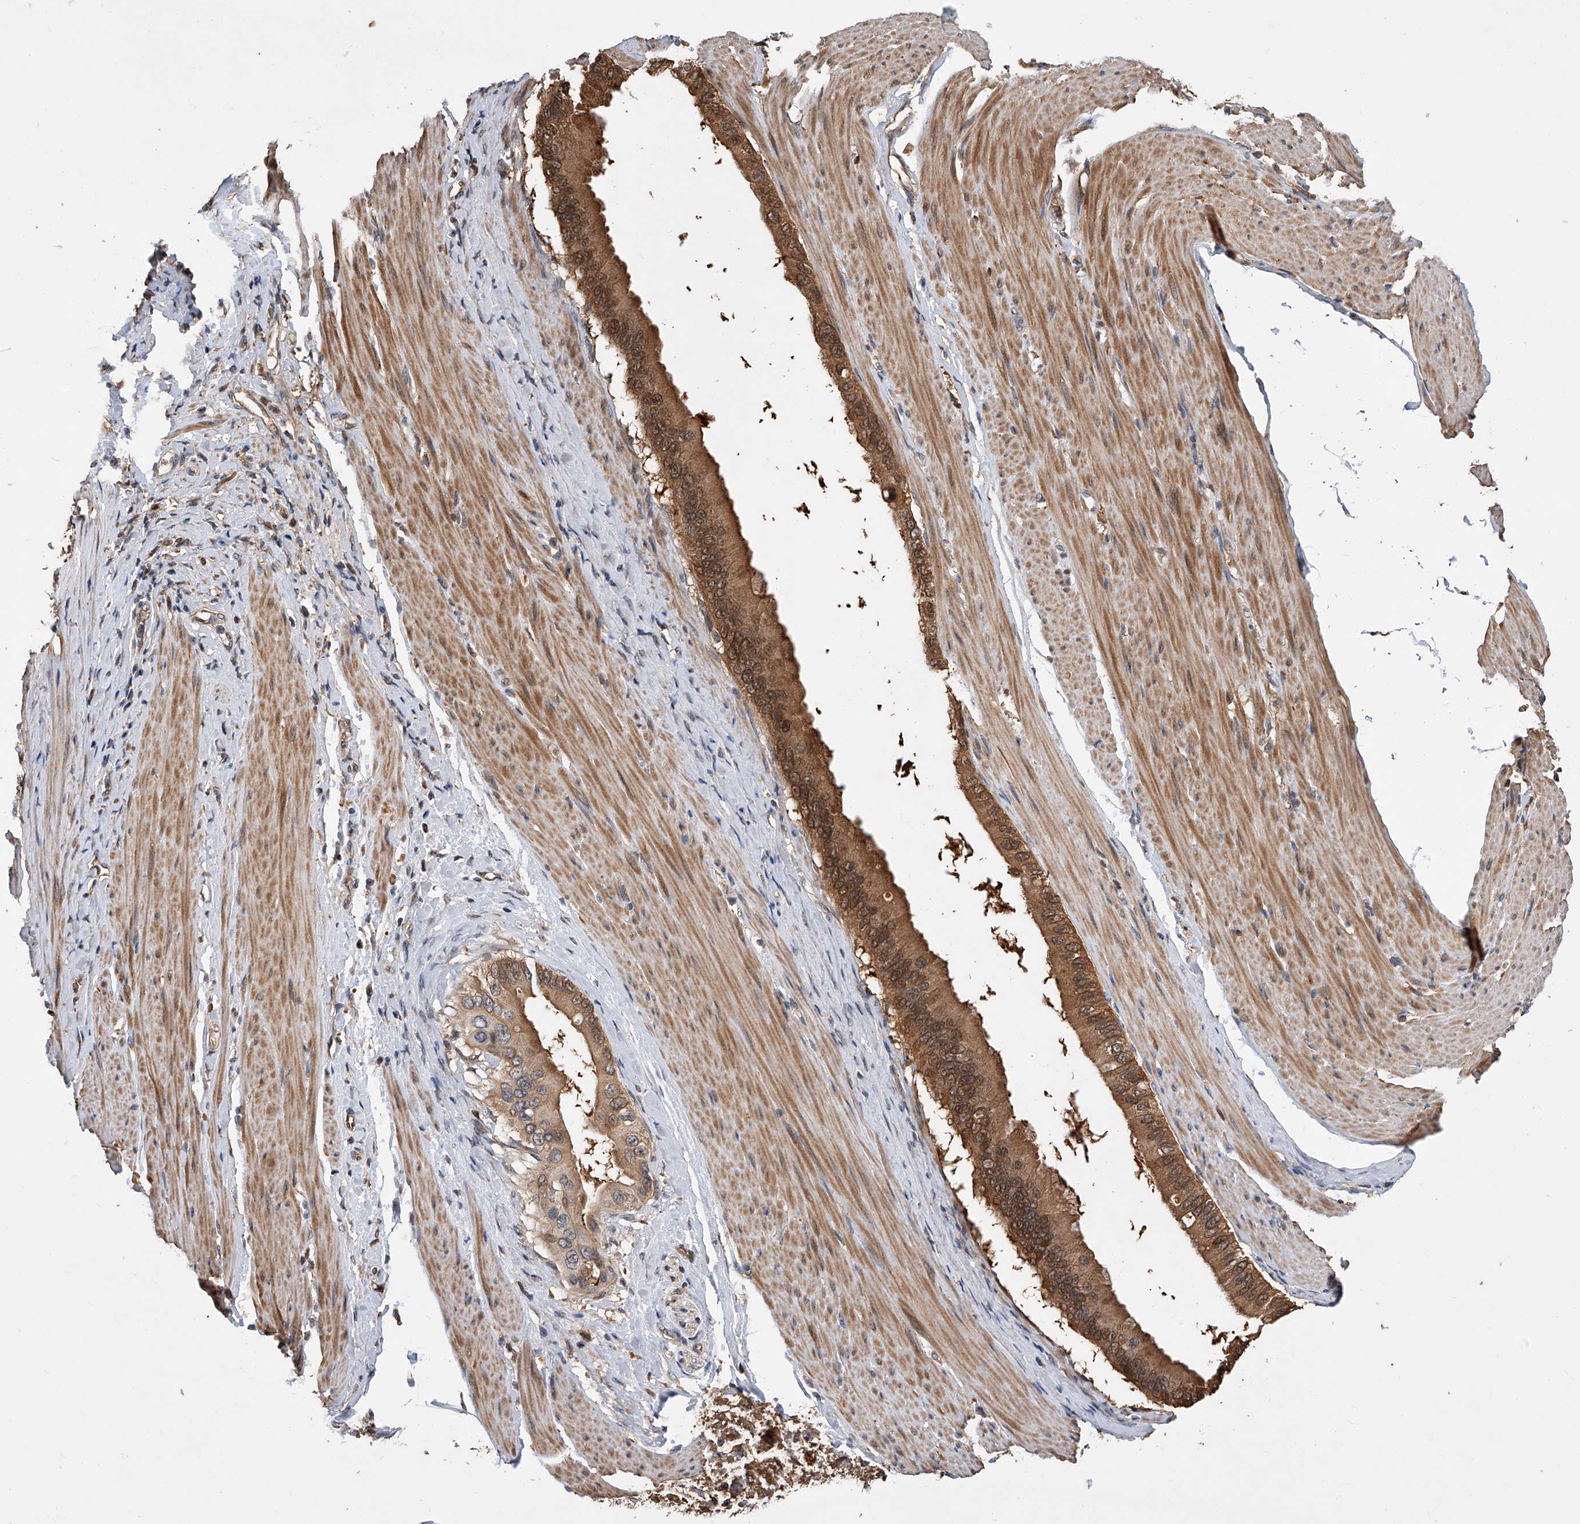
{"staining": {"intensity": "strong", "quantity": ">75%", "location": "cytoplasmic/membranous,nuclear"}, "tissue": "pancreatic cancer", "cell_type": "Tumor cells", "image_type": "cancer", "snomed": [{"axis": "morphology", "description": "Adenocarcinoma, NOS"}, {"axis": "topography", "description": "Pancreas"}], "caption": "Immunohistochemistry (IHC) micrograph of neoplastic tissue: pancreatic cancer (adenocarcinoma) stained using immunohistochemistry reveals high levels of strong protein expression localized specifically in the cytoplasmic/membranous and nuclear of tumor cells, appearing as a cytoplasmic/membranous and nuclear brown color.", "gene": "GMDS", "patient": {"sex": "female", "age": 56}}